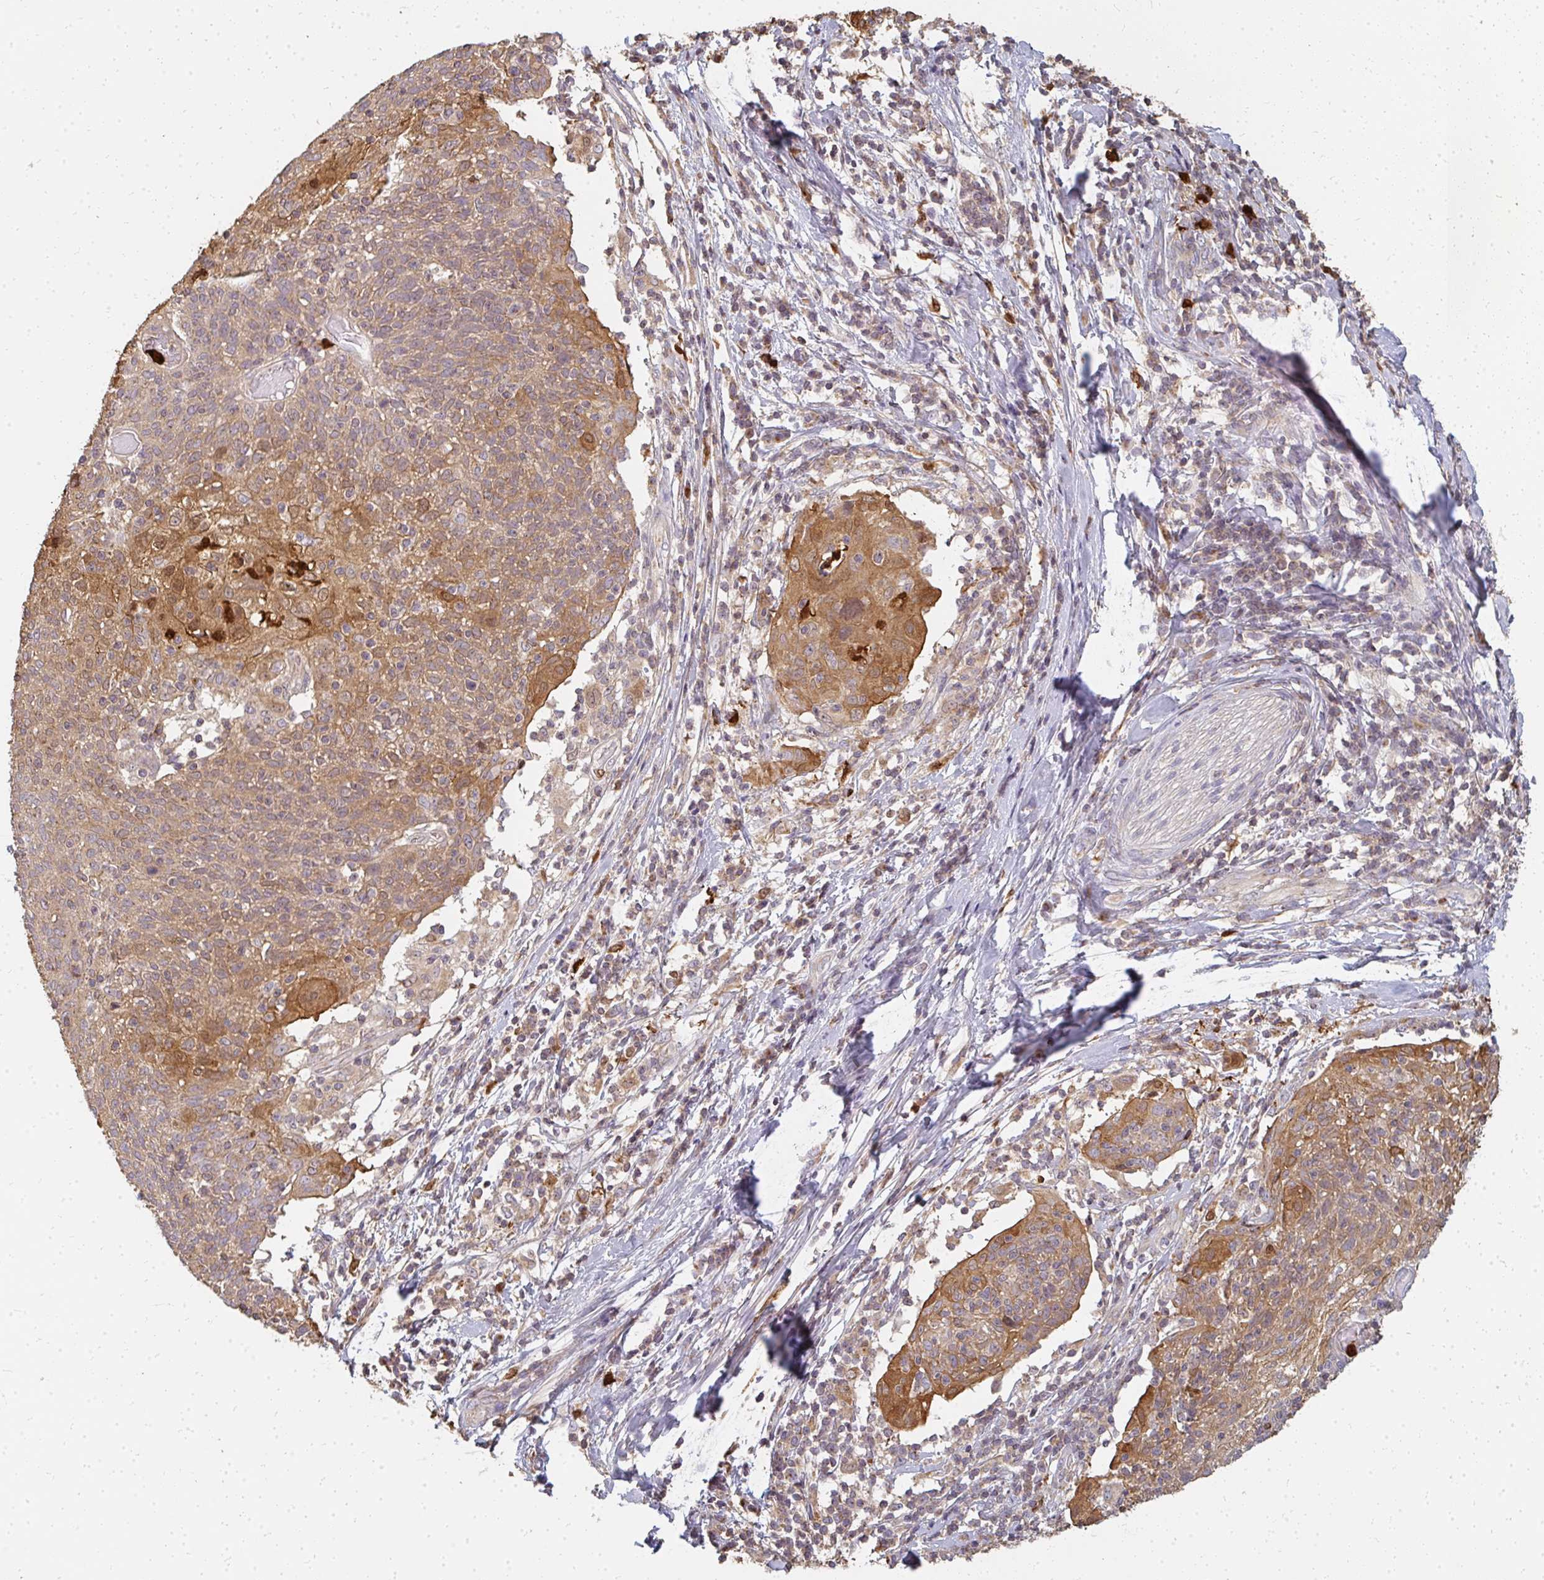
{"staining": {"intensity": "moderate", "quantity": ">75%", "location": "cytoplasmic/membranous,nuclear"}, "tissue": "cervical cancer", "cell_type": "Tumor cells", "image_type": "cancer", "snomed": [{"axis": "morphology", "description": "Squamous cell carcinoma, NOS"}, {"axis": "topography", "description": "Cervix"}], "caption": "Protein staining displays moderate cytoplasmic/membranous and nuclear expression in approximately >75% of tumor cells in cervical cancer. (IHC, brightfield microscopy, high magnification).", "gene": "CNTRL", "patient": {"sex": "female", "age": 52}}